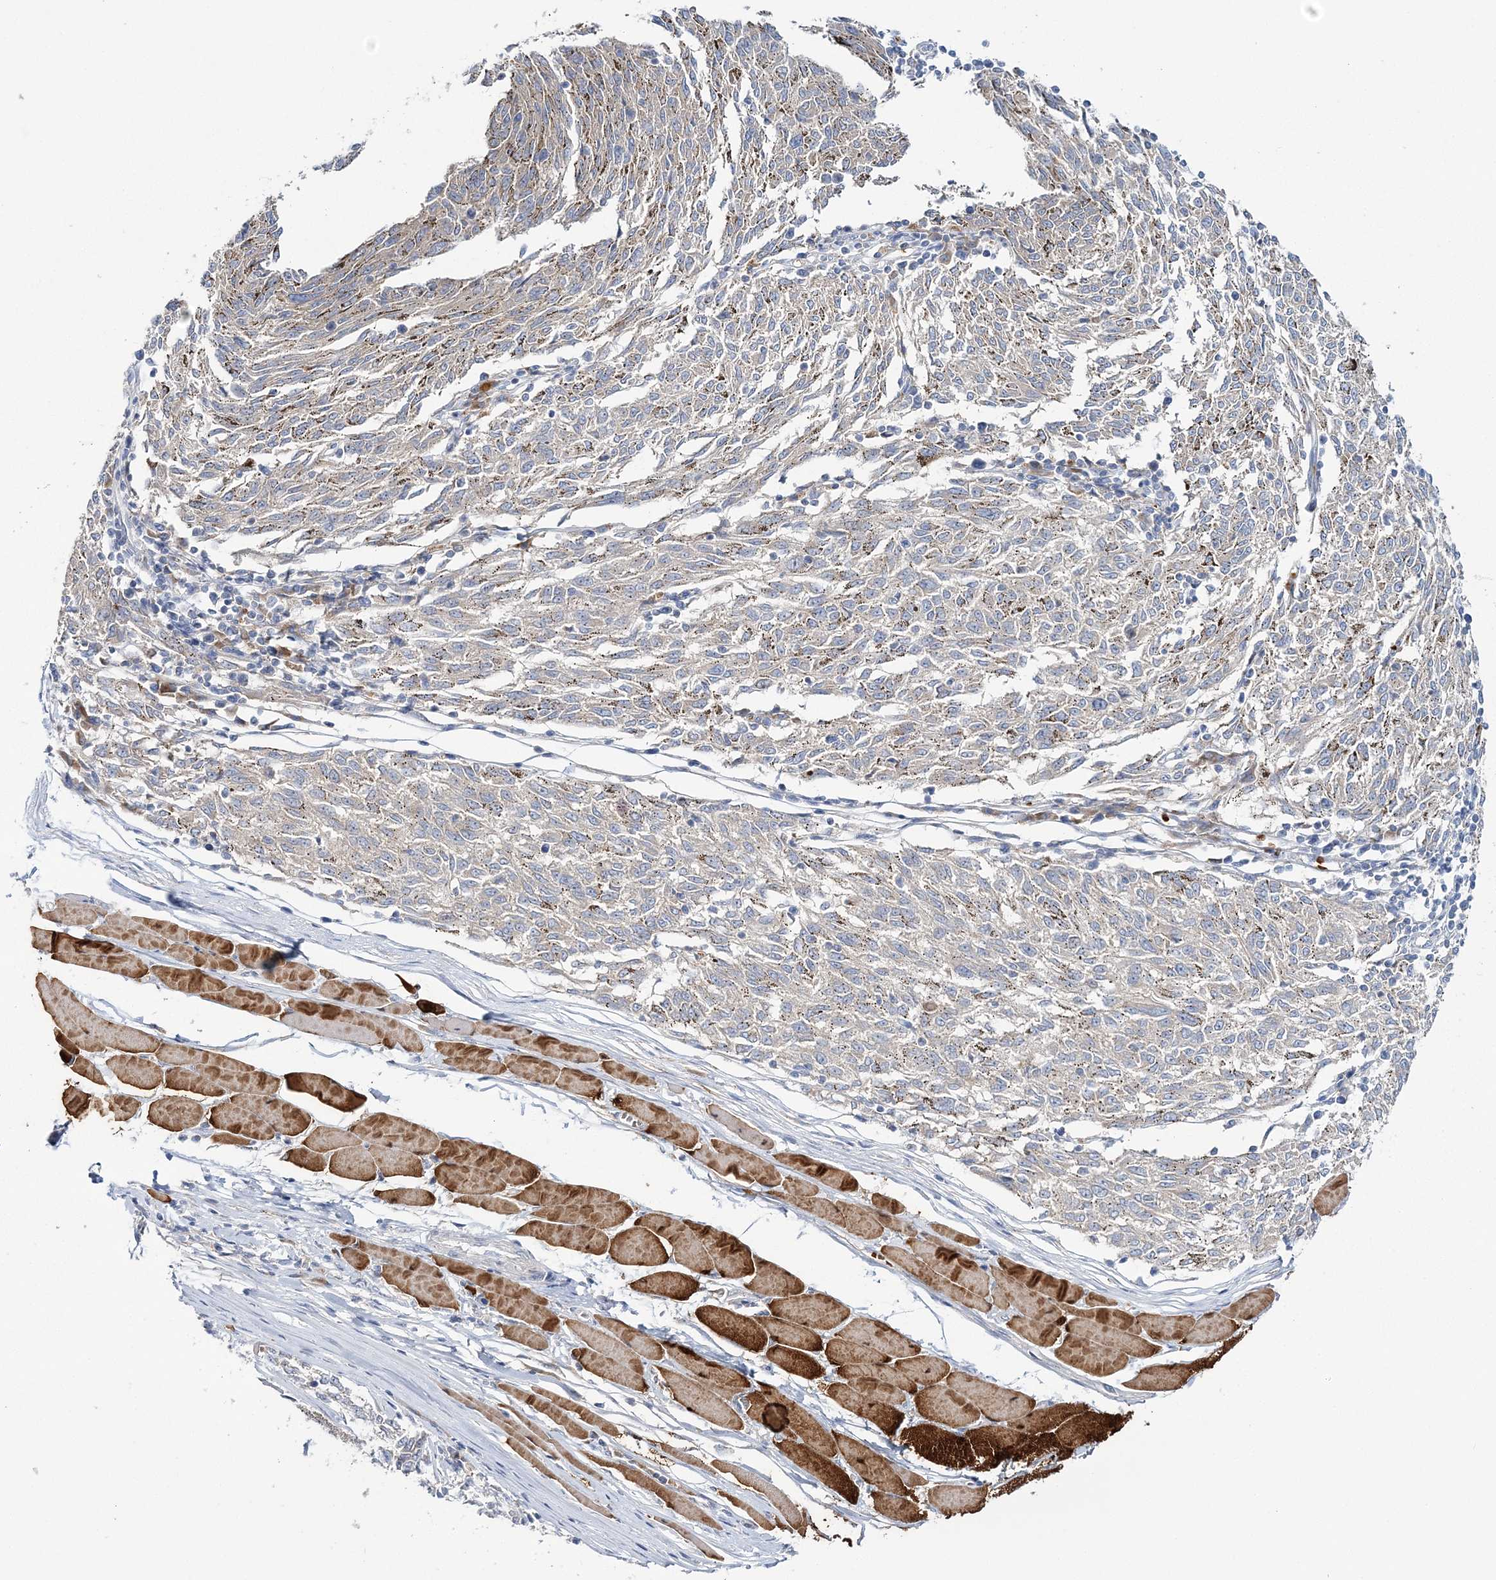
{"staining": {"intensity": "negative", "quantity": "none", "location": "none"}, "tissue": "melanoma", "cell_type": "Tumor cells", "image_type": "cancer", "snomed": [{"axis": "morphology", "description": "Malignant melanoma, NOS"}, {"axis": "topography", "description": "Skin"}], "caption": "High magnification brightfield microscopy of melanoma stained with DAB (3,3'-diaminobenzidine) (brown) and counterstained with hematoxylin (blue): tumor cells show no significant positivity.", "gene": "ATP11B", "patient": {"sex": "female", "age": 72}}